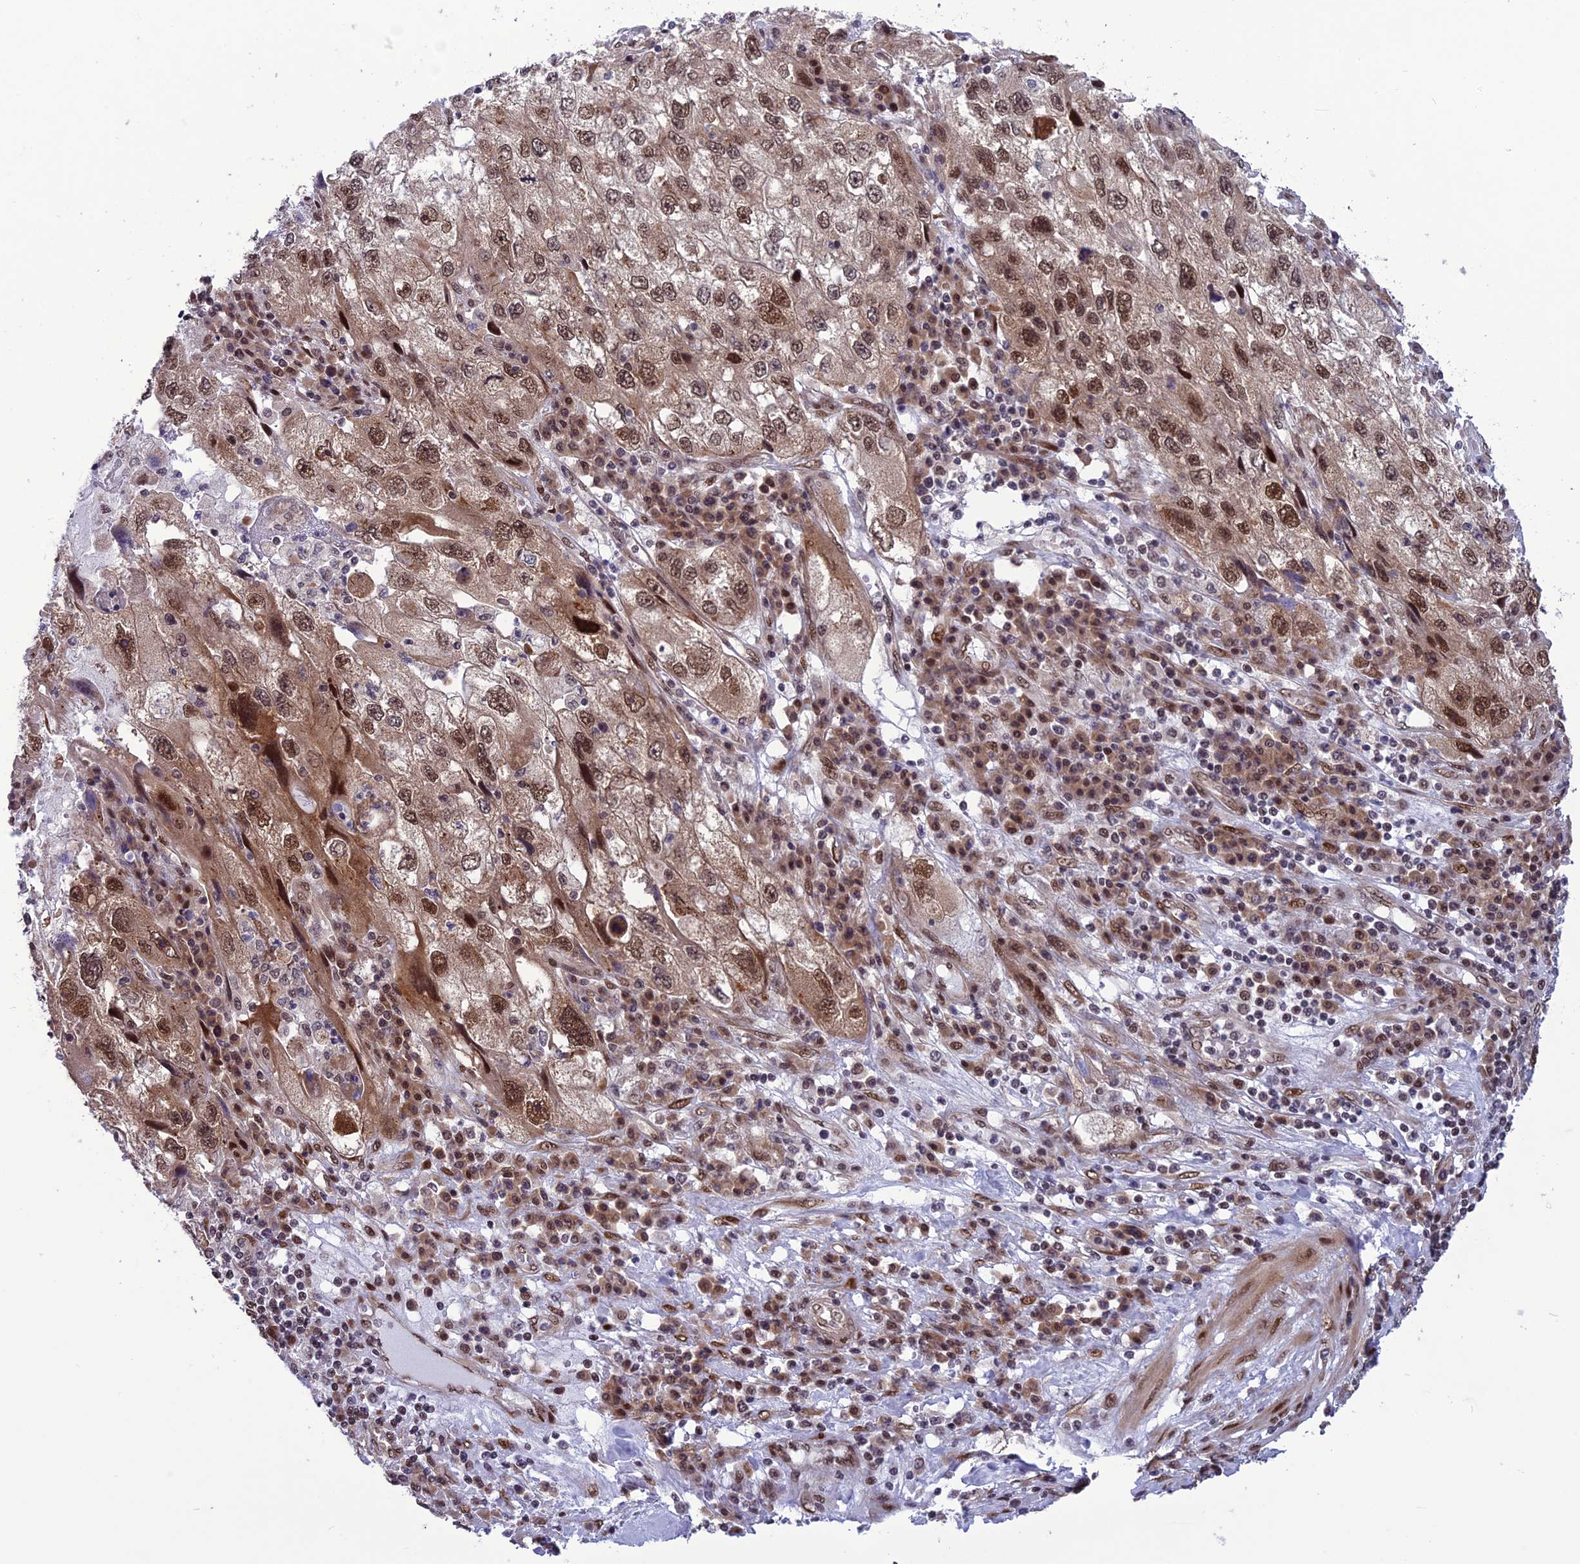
{"staining": {"intensity": "moderate", "quantity": ">75%", "location": "nuclear"}, "tissue": "endometrial cancer", "cell_type": "Tumor cells", "image_type": "cancer", "snomed": [{"axis": "morphology", "description": "Adenocarcinoma, NOS"}, {"axis": "topography", "description": "Endometrium"}], "caption": "Human endometrial cancer (adenocarcinoma) stained with a protein marker shows moderate staining in tumor cells.", "gene": "RTRAF", "patient": {"sex": "female", "age": 49}}